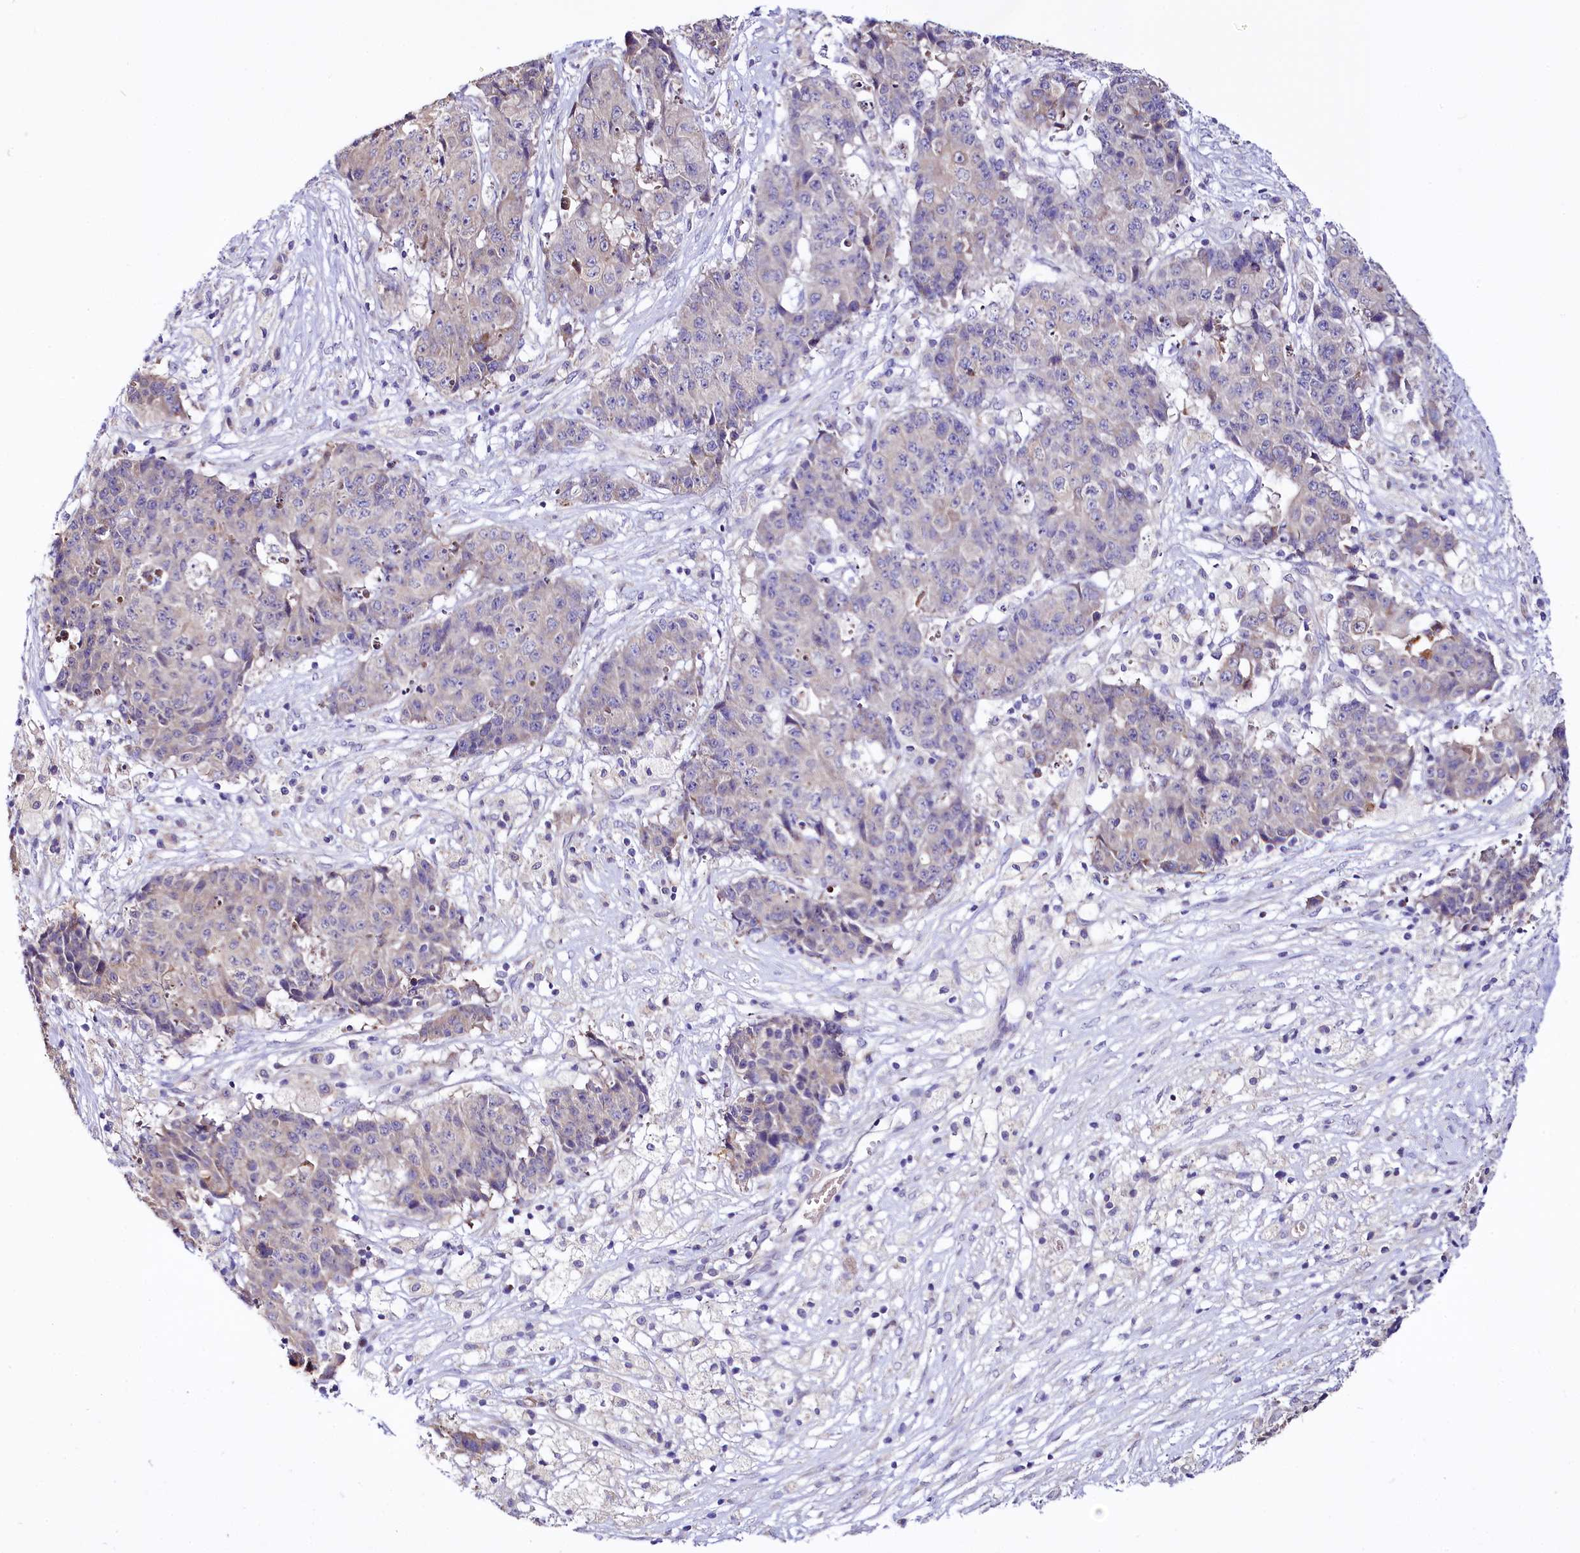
{"staining": {"intensity": "moderate", "quantity": "<25%", "location": "cytoplasmic/membranous"}, "tissue": "ovarian cancer", "cell_type": "Tumor cells", "image_type": "cancer", "snomed": [{"axis": "morphology", "description": "Carcinoma, endometroid"}, {"axis": "topography", "description": "Ovary"}], "caption": "Ovarian cancer was stained to show a protein in brown. There is low levels of moderate cytoplasmic/membranous positivity in approximately <25% of tumor cells.", "gene": "CEP295", "patient": {"sex": "female", "age": 42}}